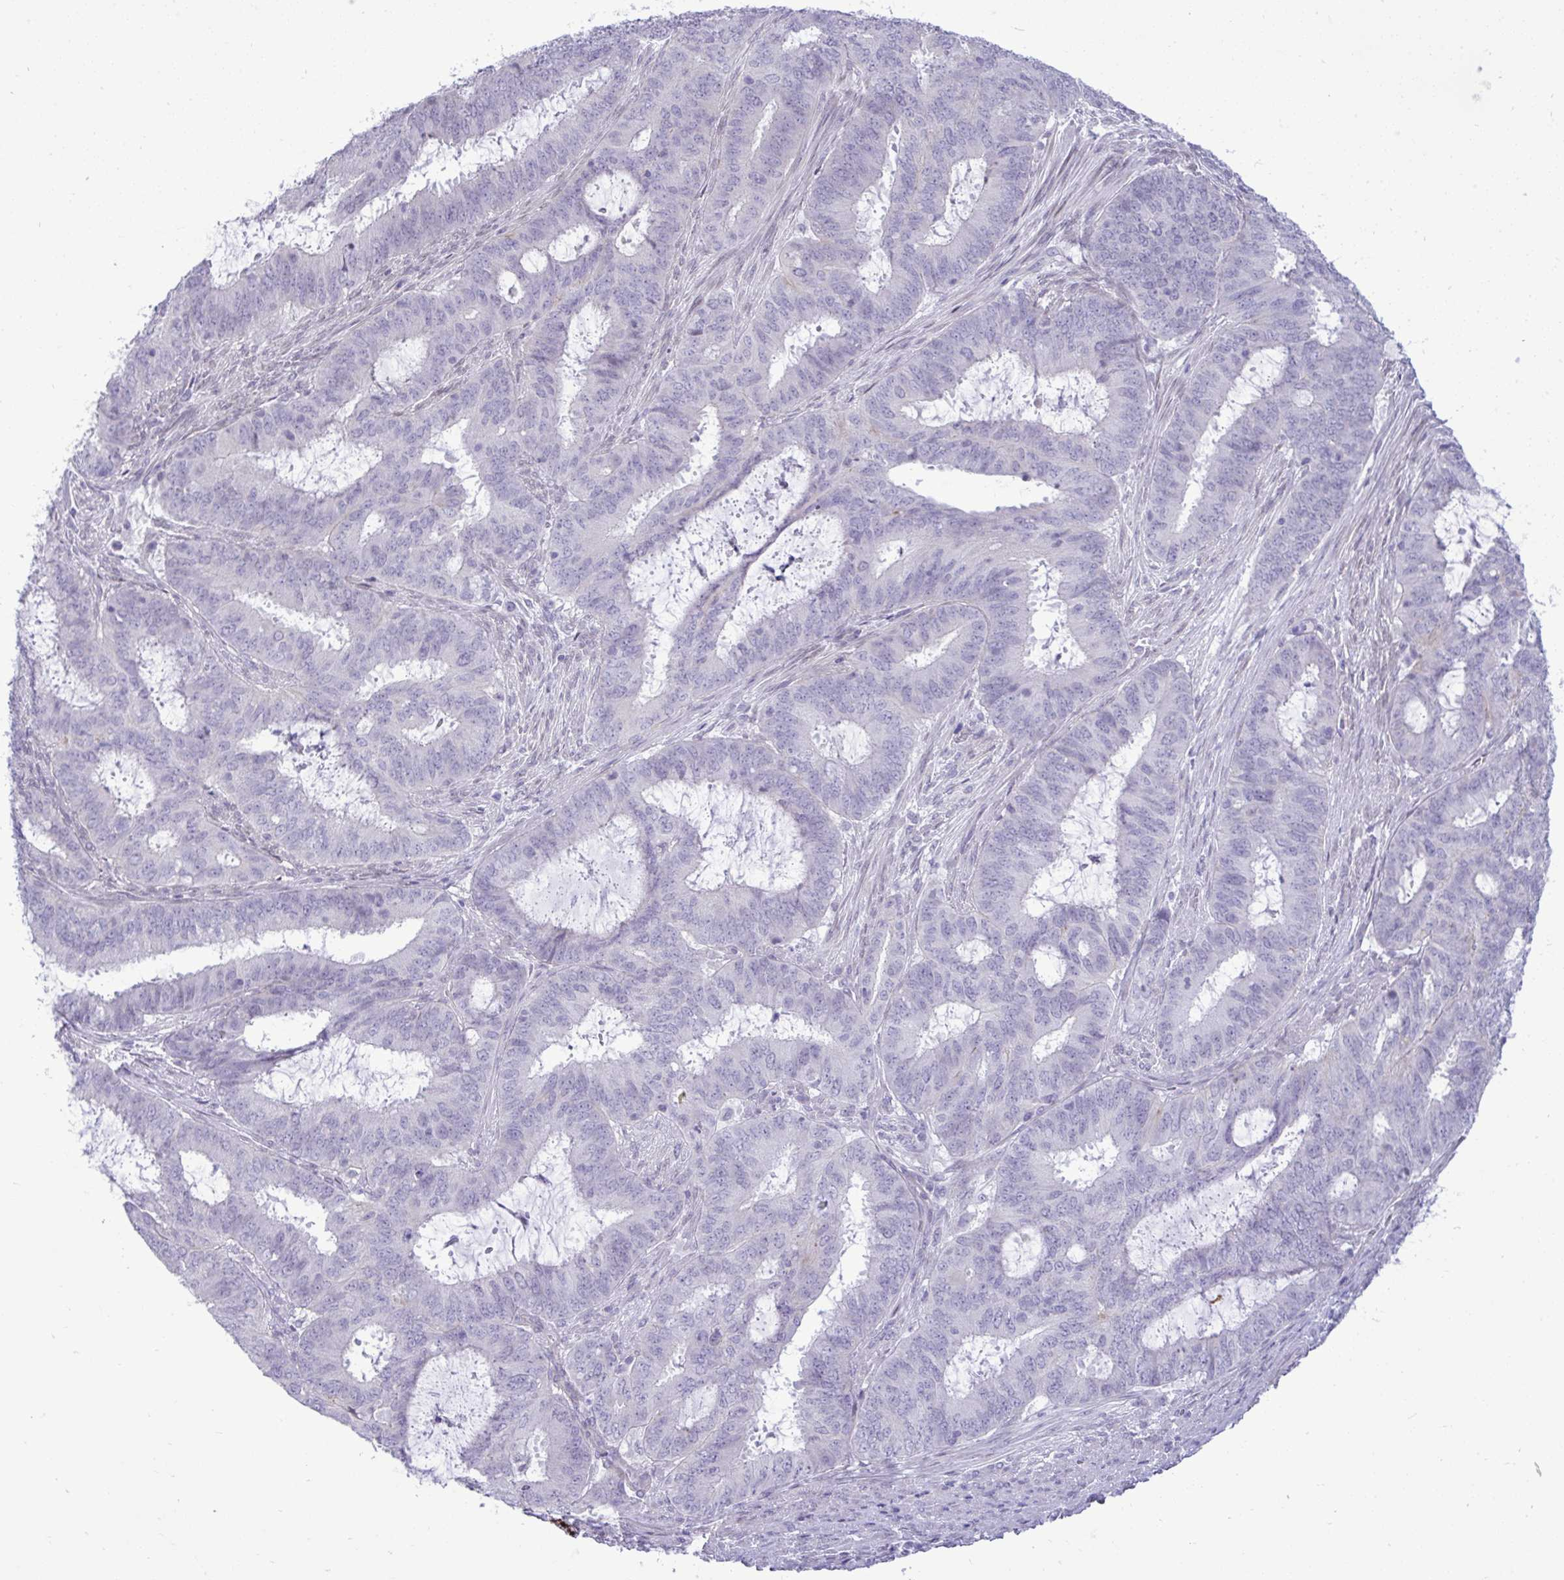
{"staining": {"intensity": "negative", "quantity": "none", "location": "none"}, "tissue": "endometrial cancer", "cell_type": "Tumor cells", "image_type": "cancer", "snomed": [{"axis": "morphology", "description": "Adenocarcinoma, NOS"}, {"axis": "topography", "description": "Endometrium"}], "caption": "There is no significant positivity in tumor cells of endometrial cancer (adenocarcinoma).", "gene": "SPAG1", "patient": {"sex": "female", "age": 51}}